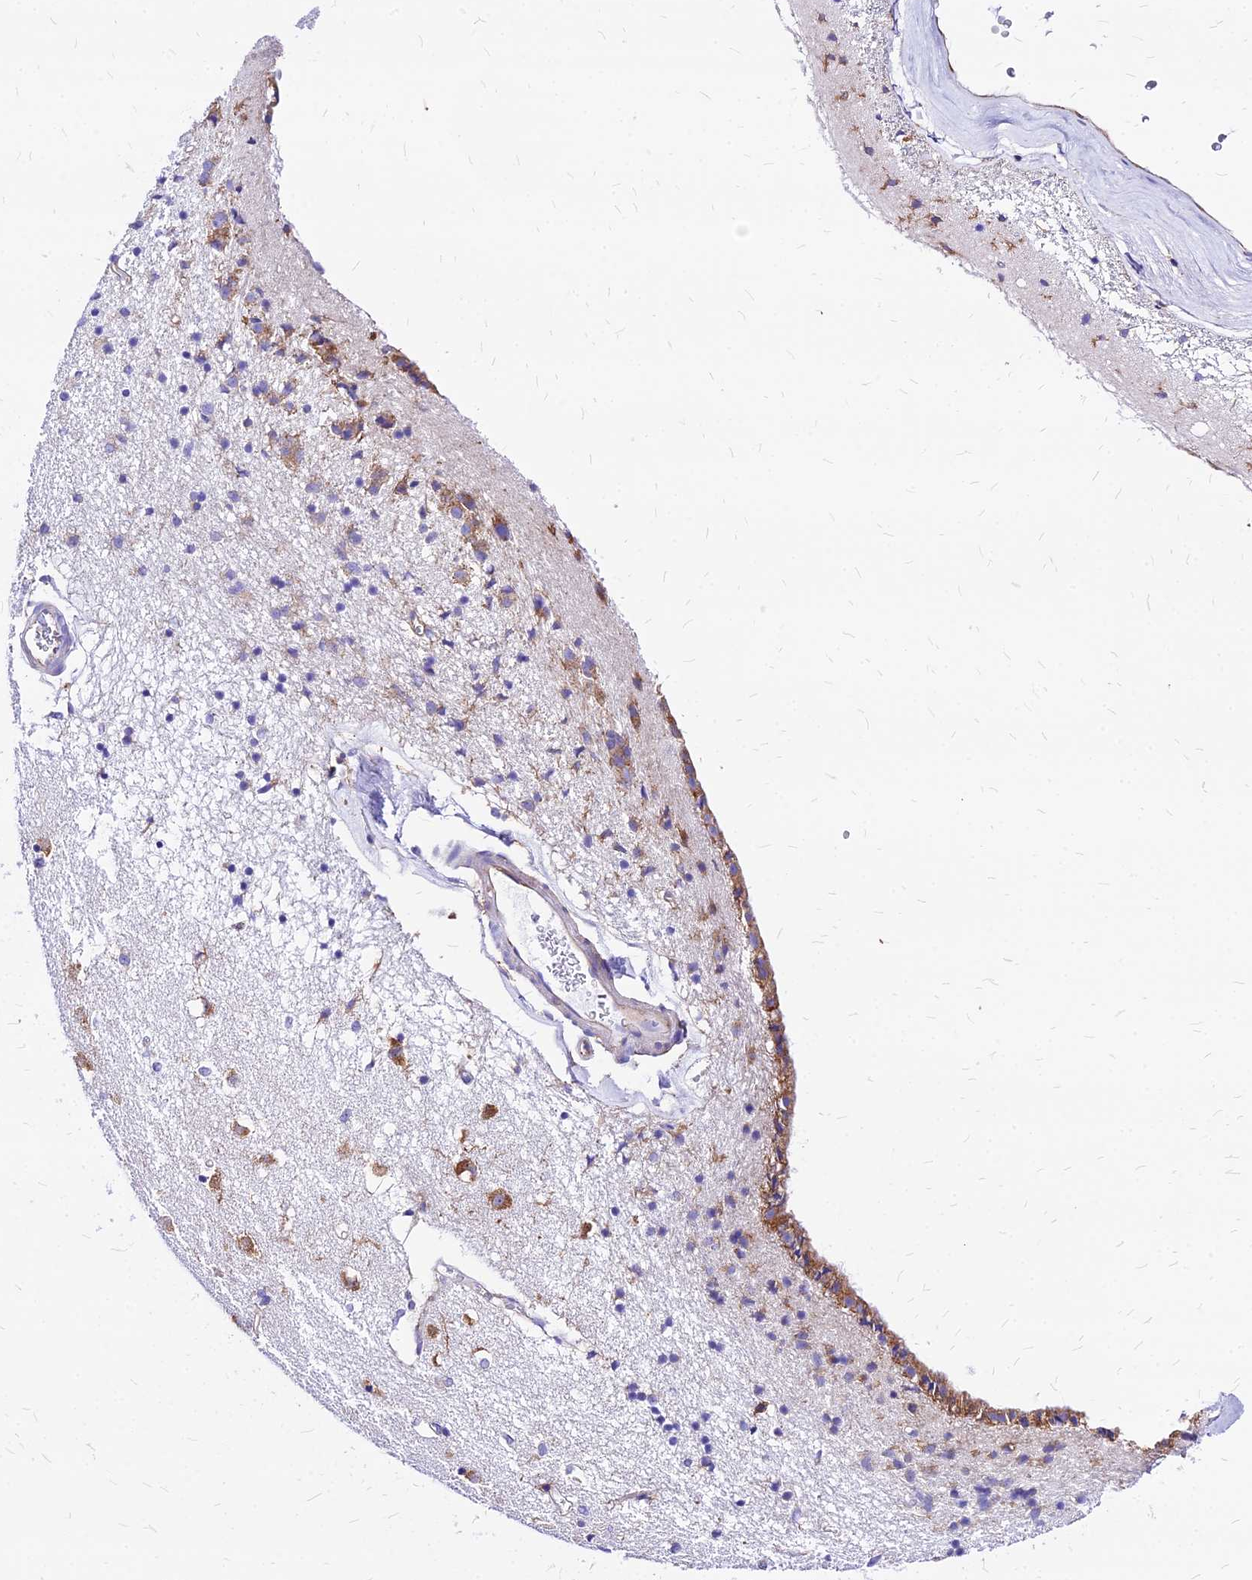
{"staining": {"intensity": "moderate", "quantity": "<25%", "location": "cytoplasmic/membranous"}, "tissue": "caudate", "cell_type": "Glial cells", "image_type": "normal", "snomed": [{"axis": "morphology", "description": "Normal tissue, NOS"}, {"axis": "topography", "description": "Lateral ventricle wall"}], "caption": "Human caudate stained for a protein (brown) displays moderate cytoplasmic/membranous positive expression in approximately <25% of glial cells.", "gene": "RPL19", "patient": {"sex": "female", "age": 54}}